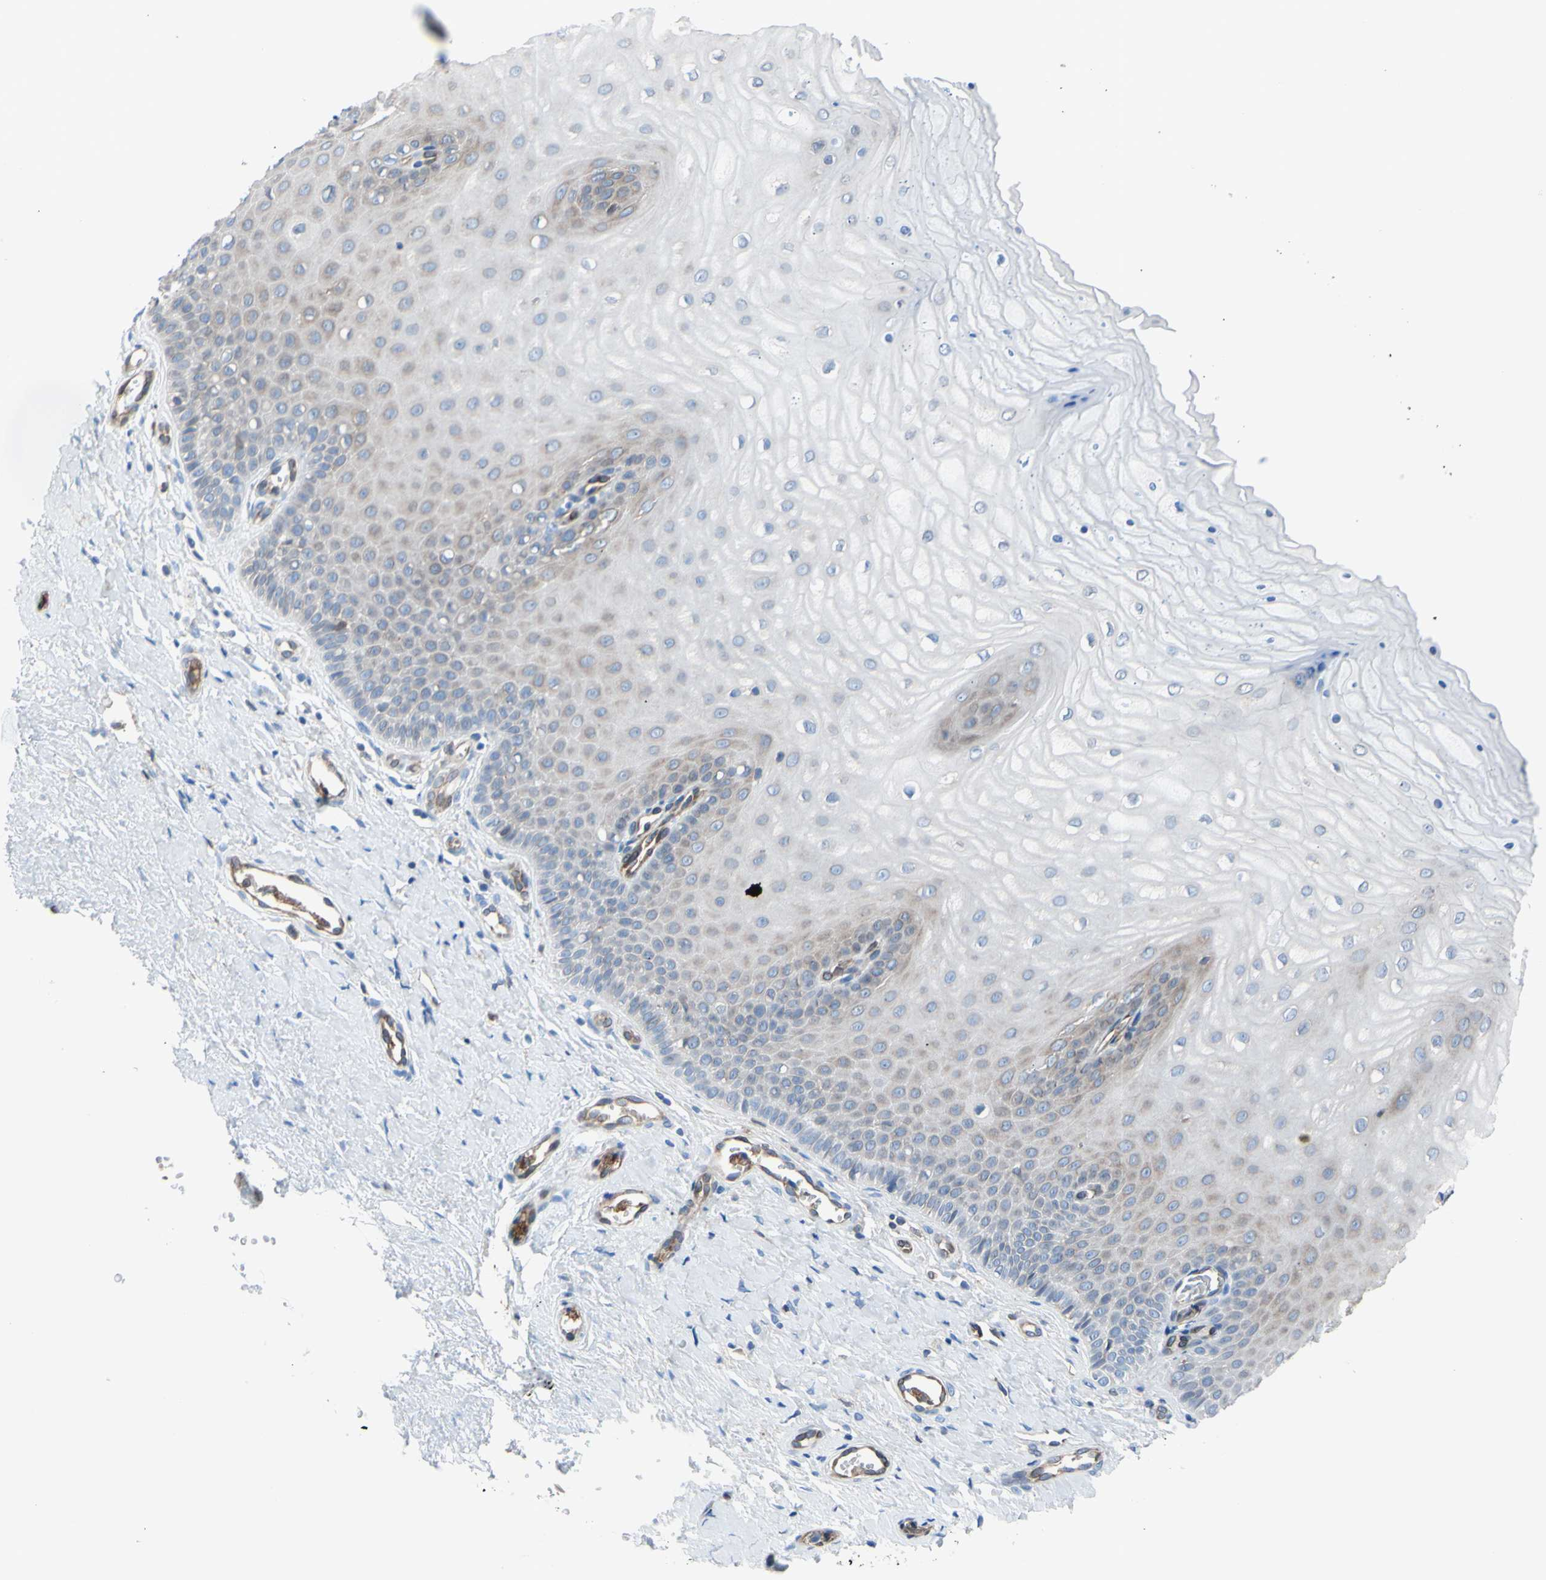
{"staining": {"intensity": "weak", "quantity": ">75%", "location": "cytoplasmic/membranous"}, "tissue": "cervix", "cell_type": "Glandular cells", "image_type": "normal", "snomed": [{"axis": "morphology", "description": "Normal tissue, NOS"}, {"axis": "topography", "description": "Cervix"}], "caption": "A low amount of weak cytoplasmic/membranous staining is identified in approximately >75% of glandular cells in benign cervix.", "gene": "MGST2", "patient": {"sex": "female", "age": 55}}